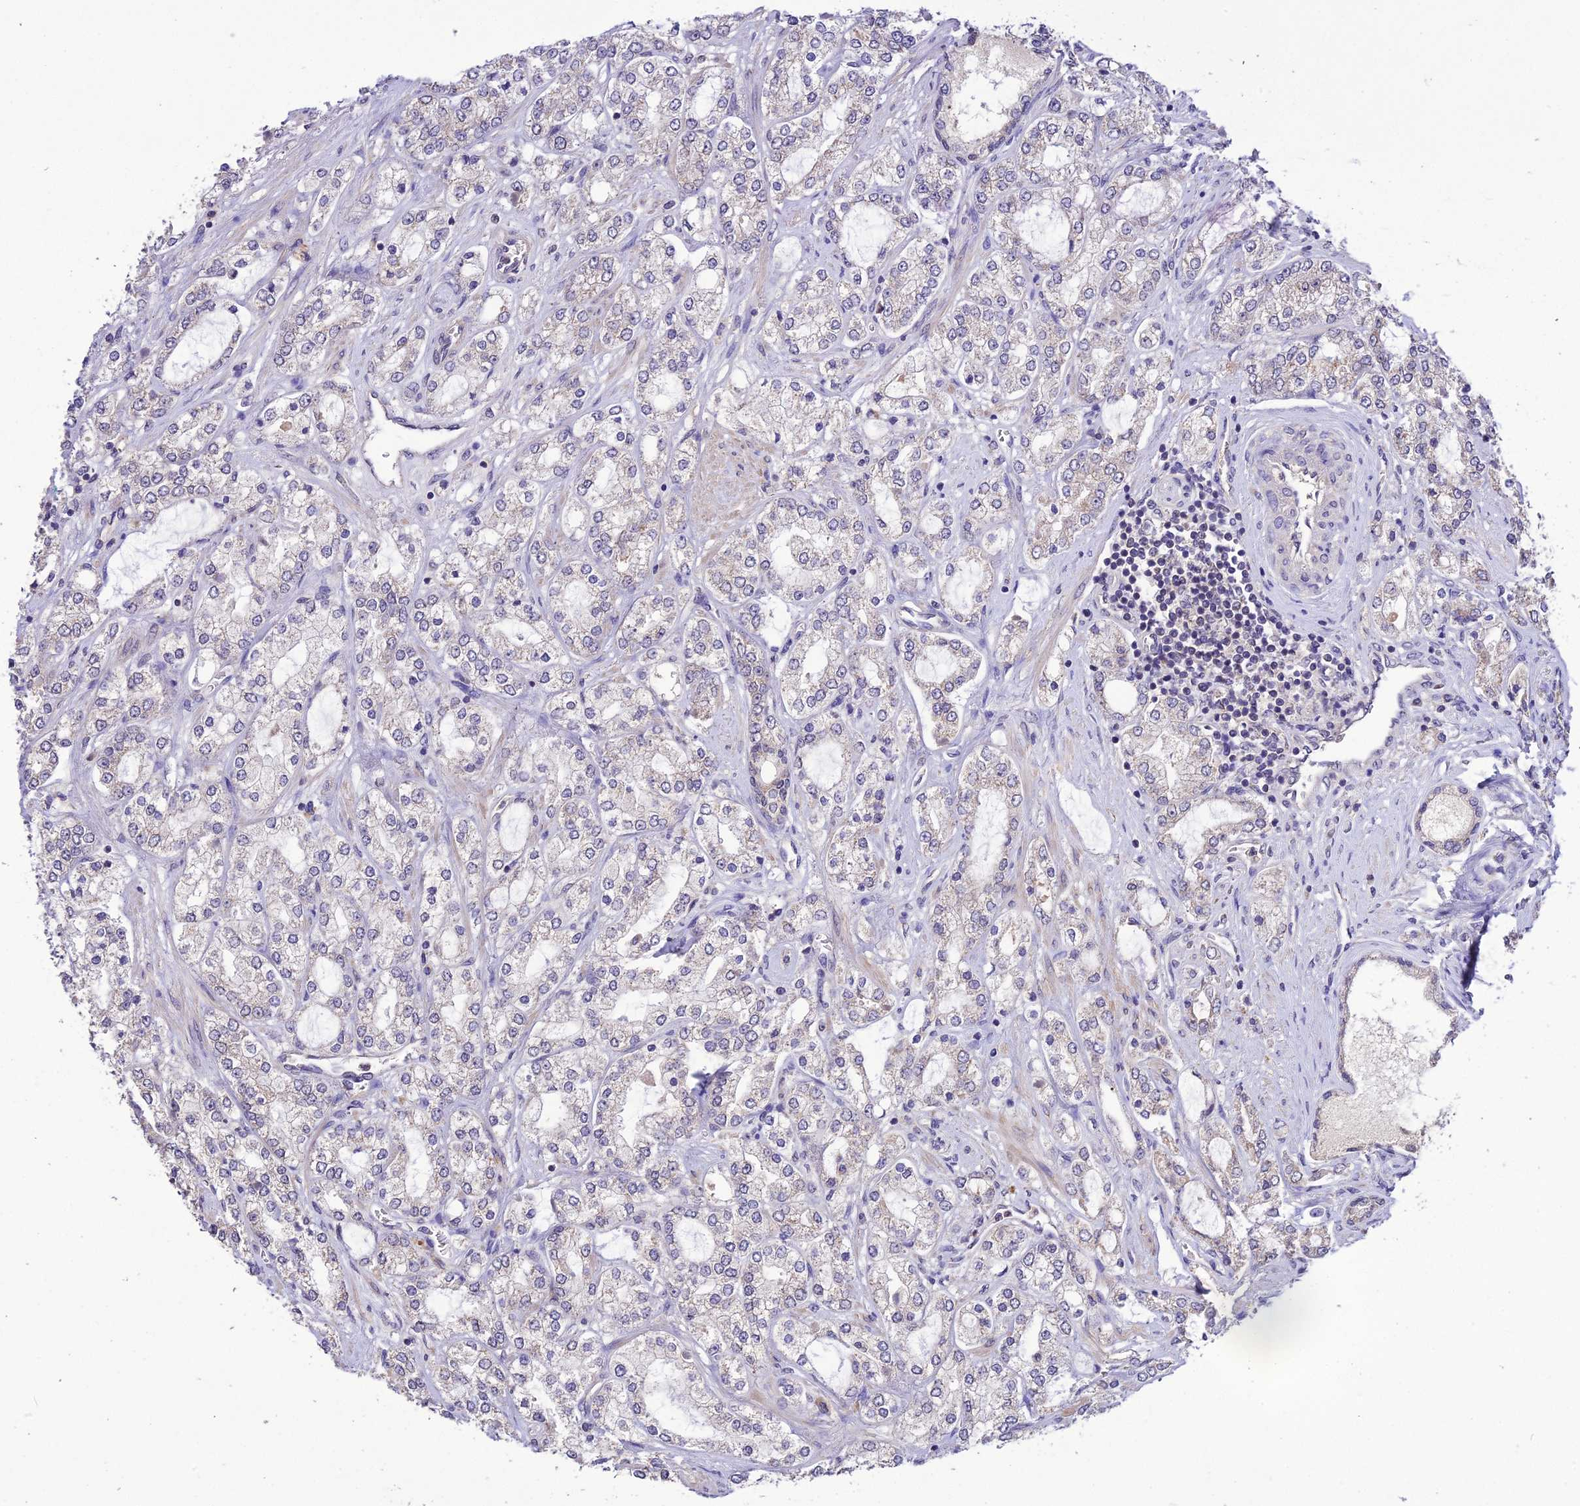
{"staining": {"intensity": "weak", "quantity": "25%-75%", "location": "cytoplasmic/membranous"}, "tissue": "prostate cancer", "cell_type": "Tumor cells", "image_type": "cancer", "snomed": [{"axis": "morphology", "description": "Adenocarcinoma, High grade"}, {"axis": "topography", "description": "Prostate"}], "caption": "High-magnification brightfield microscopy of prostate cancer stained with DAB (brown) and counterstained with hematoxylin (blue). tumor cells exhibit weak cytoplasmic/membranous expression is appreciated in approximately25%-75% of cells.", "gene": "PGK1", "patient": {"sex": "male", "age": 64}}